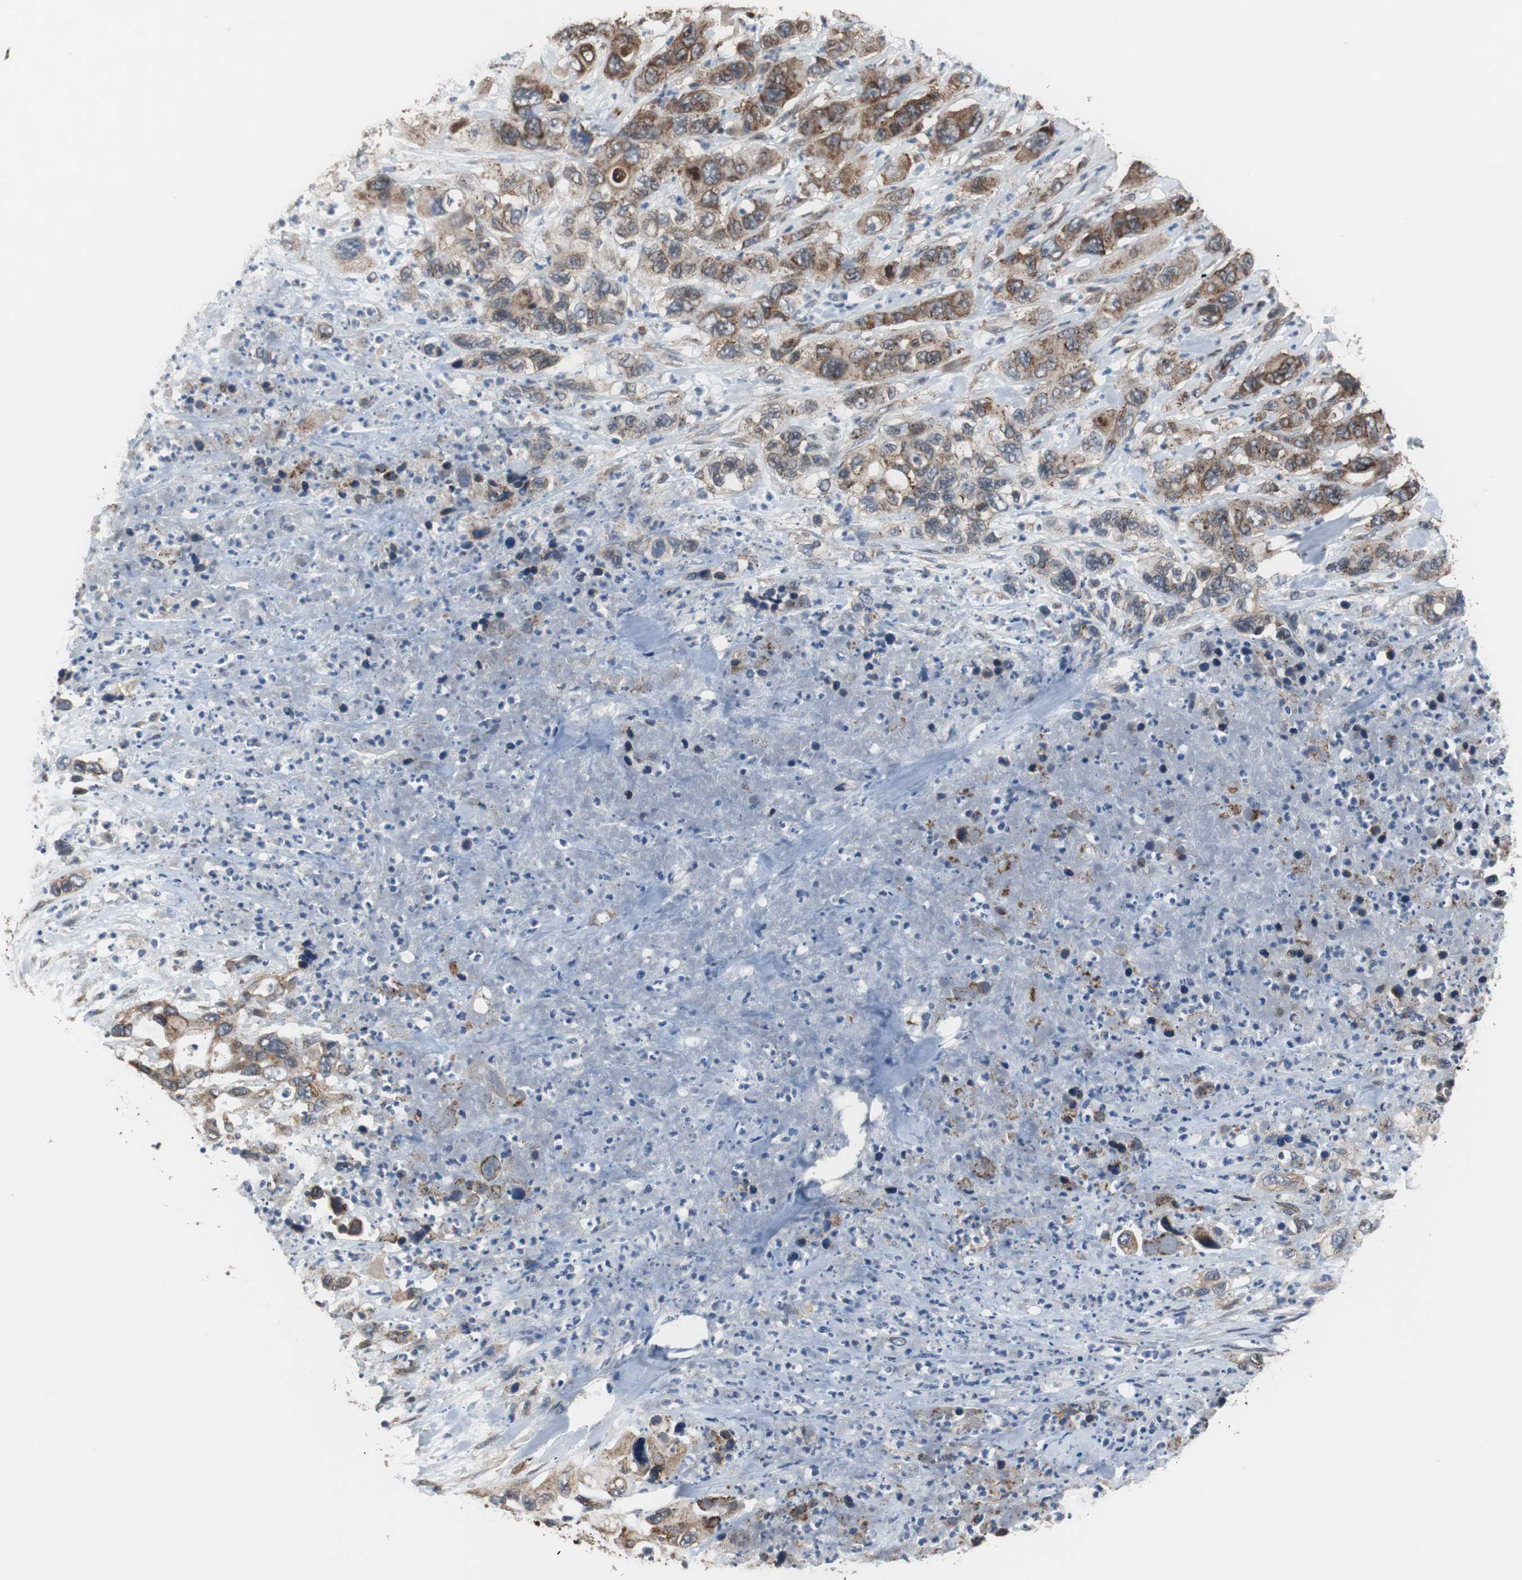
{"staining": {"intensity": "strong", "quantity": ">75%", "location": "cytoplasmic/membranous"}, "tissue": "pancreatic cancer", "cell_type": "Tumor cells", "image_type": "cancer", "snomed": [{"axis": "morphology", "description": "Adenocarcinoma, NOS"}, {"axis": "topography", "description": "Pancreas"}], "caption": "Strong cytoplasmic/membranous expression for a protein is appreciated in approximately >75% of tumor cells of pancreatic adenocarcinoma using IHC.", "gene": "USP10", "patient": {"sex": "female", "age": 71}}